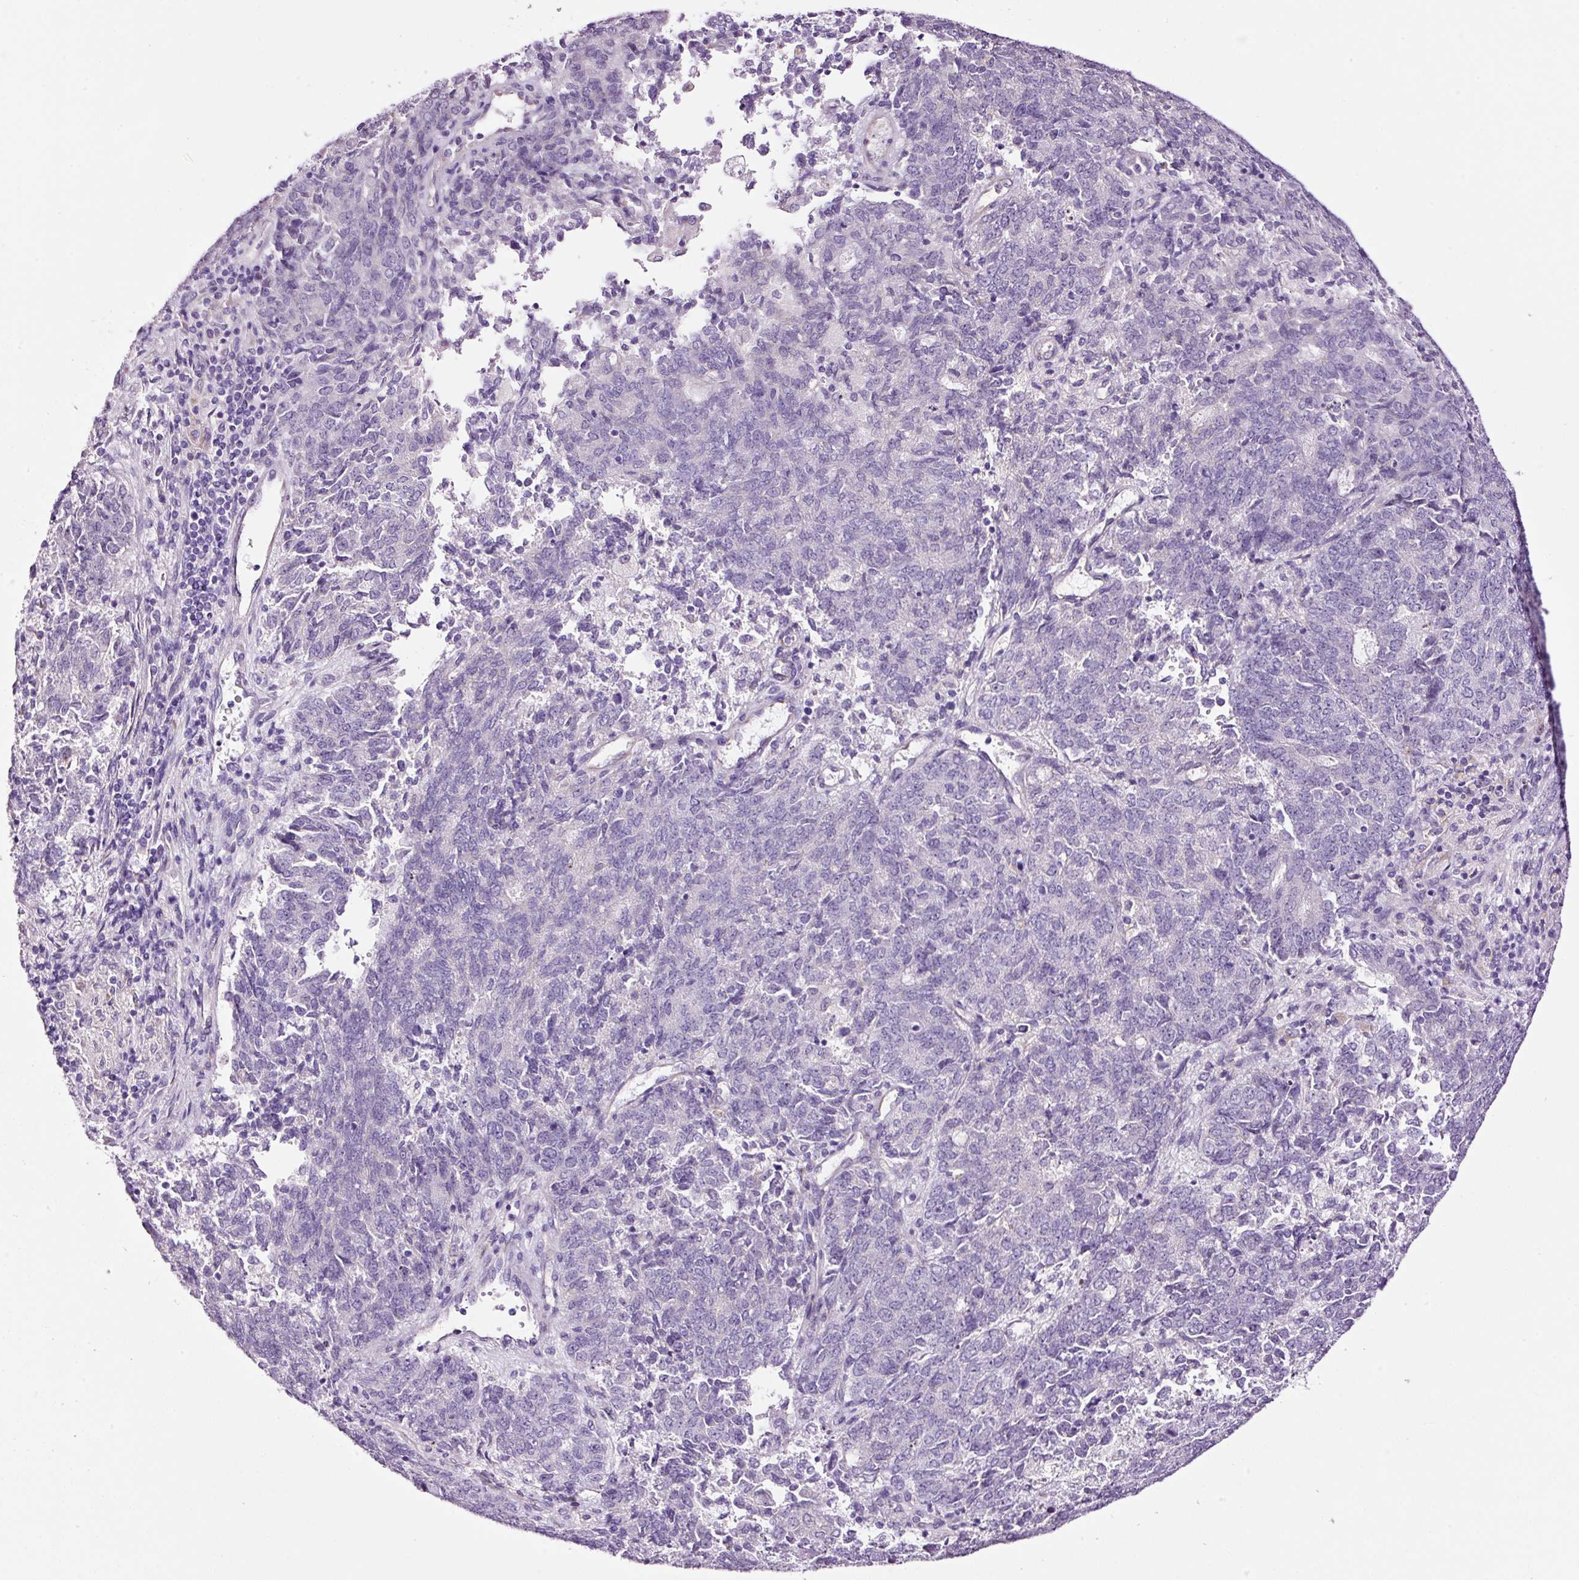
{"staining": {"intensity": "negative", "quantity": "none", "location": "none"}, "tissue": "endometrial cancer", "cell_type": "Tumor cells", "image_type": "cancer", "snomed": [{"axis": "morphology", "description": "Adenocarcinoma, NOS"}, {"axis": "topography", "description": "Endometrium"}], "caption": "The histopathology image demonstrates no staining of tumor cells in endometrial cancer (adenocarcinoma).", "gene": "RTF2", "patient": {"sex": "female", "age": 80}}